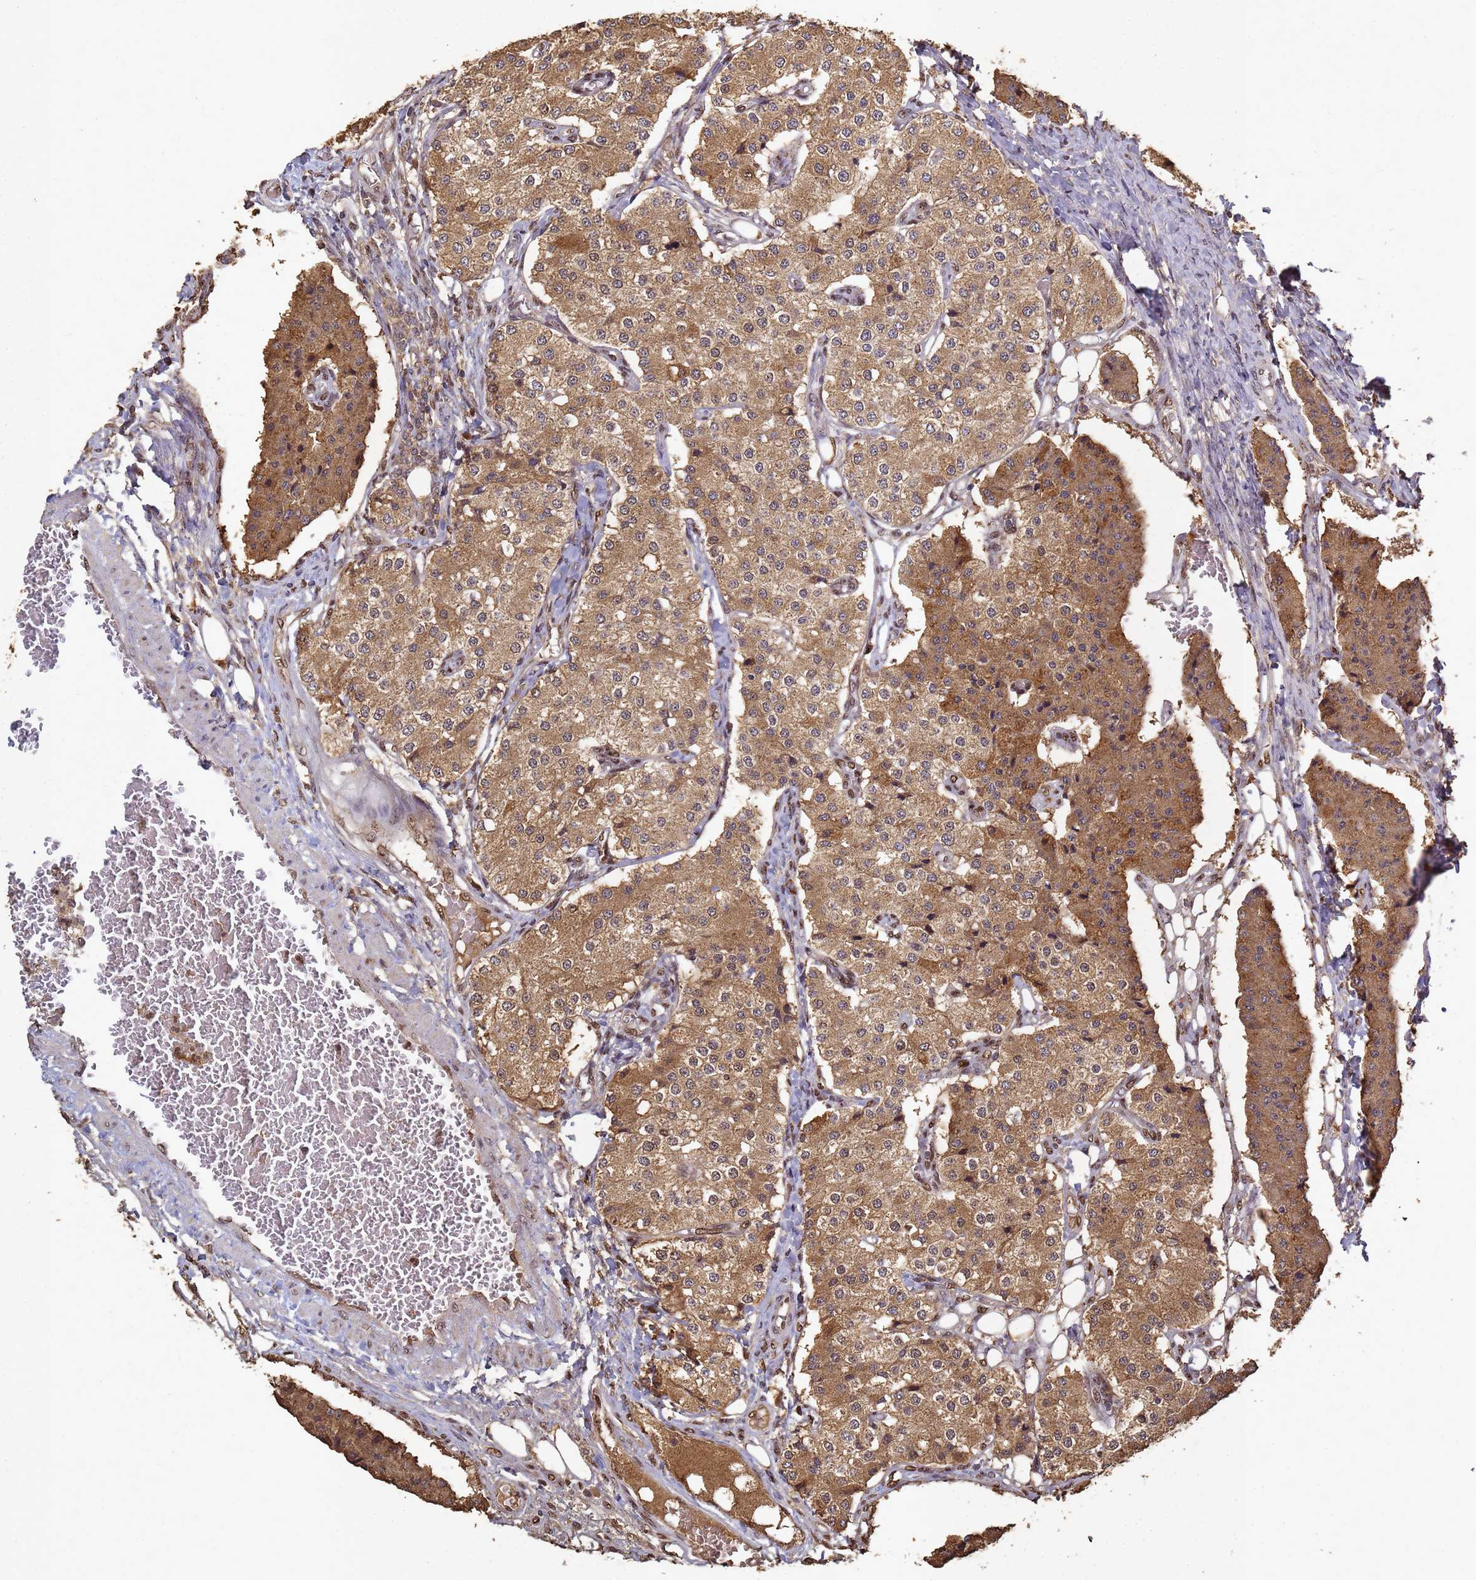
{"staining": {"intensity": "moderate", "quantity": ">75%", "location": "cytoplasmic/membranous"}, "tissue": "carcinoid", "cell_type": "Tumor cells", "image_type": "cancer", "snomed": [{"axis": "morphology", "description": "Carcinoid, malignant, NOS"}, {"axis": "topography", "description": "Colon"}], "caption": "High-power microscopy captured an IHC micrograph of carcinoid, revealing moderate cytoplasmic/membranous staining in approximately >75% of tumor cells. (DAB IHC with brightfield microscopy, high magnification).", "gene": "SECISBP2", "patient": {"sex": "female", "age": 52}}